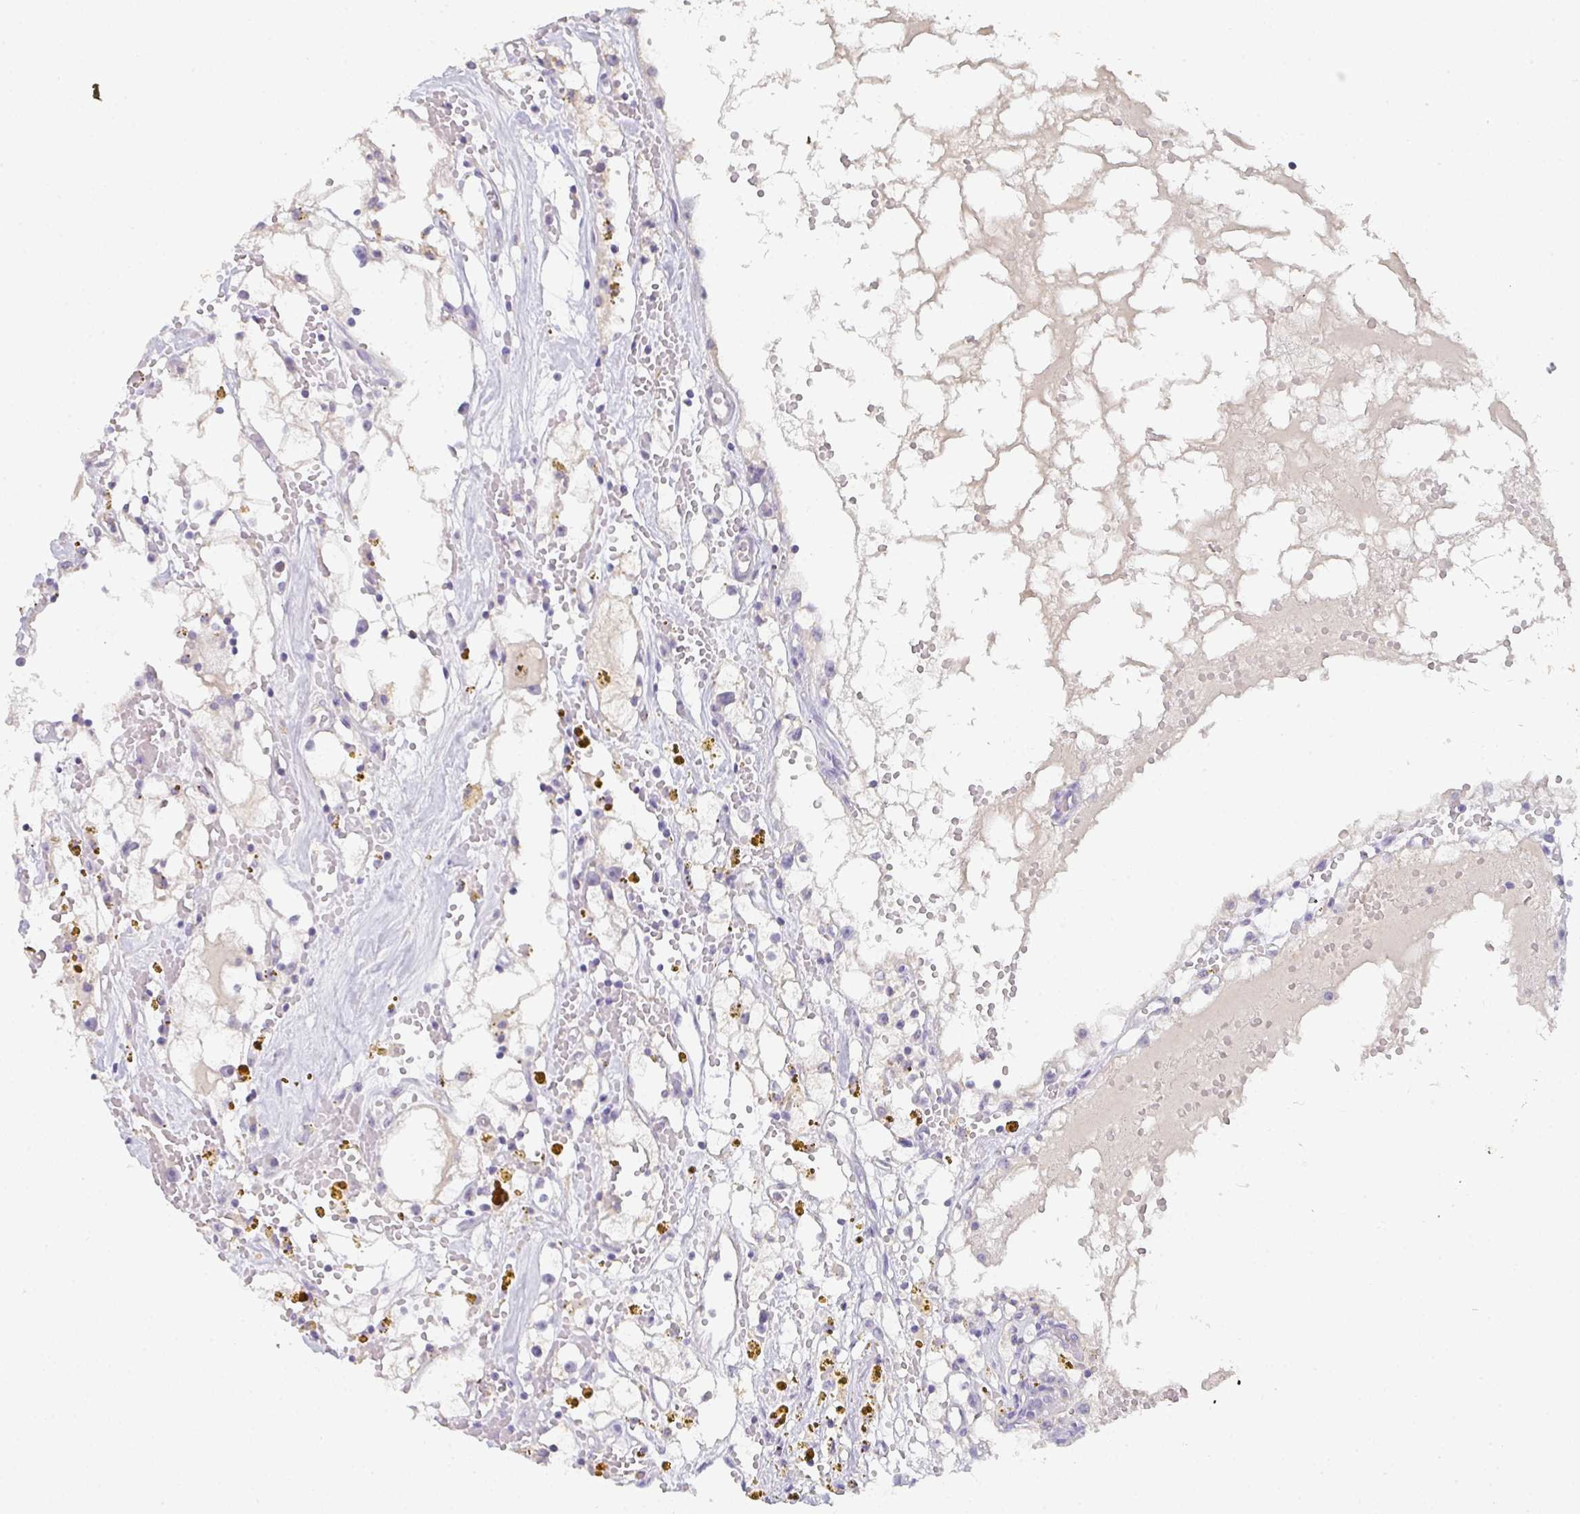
{"staining": {"intensity": "negative", "quantity": "none", "location": "none"}, "tissue": "renal cancer", "cell_type": "Tumor cells", "image_type": "cancer", "snomed": [{"axis": "morphology", "description": "Adenocarcinoma, NOS"}, {"axis": "topography", "description": "Kidney"}], "caption": "This is an IHC image of renal cancer (adenocarcinoma). There is no positivity in tumor cells.", "gene": "C1QTNF8", "patient": {"sex": "male", "age": 56}}